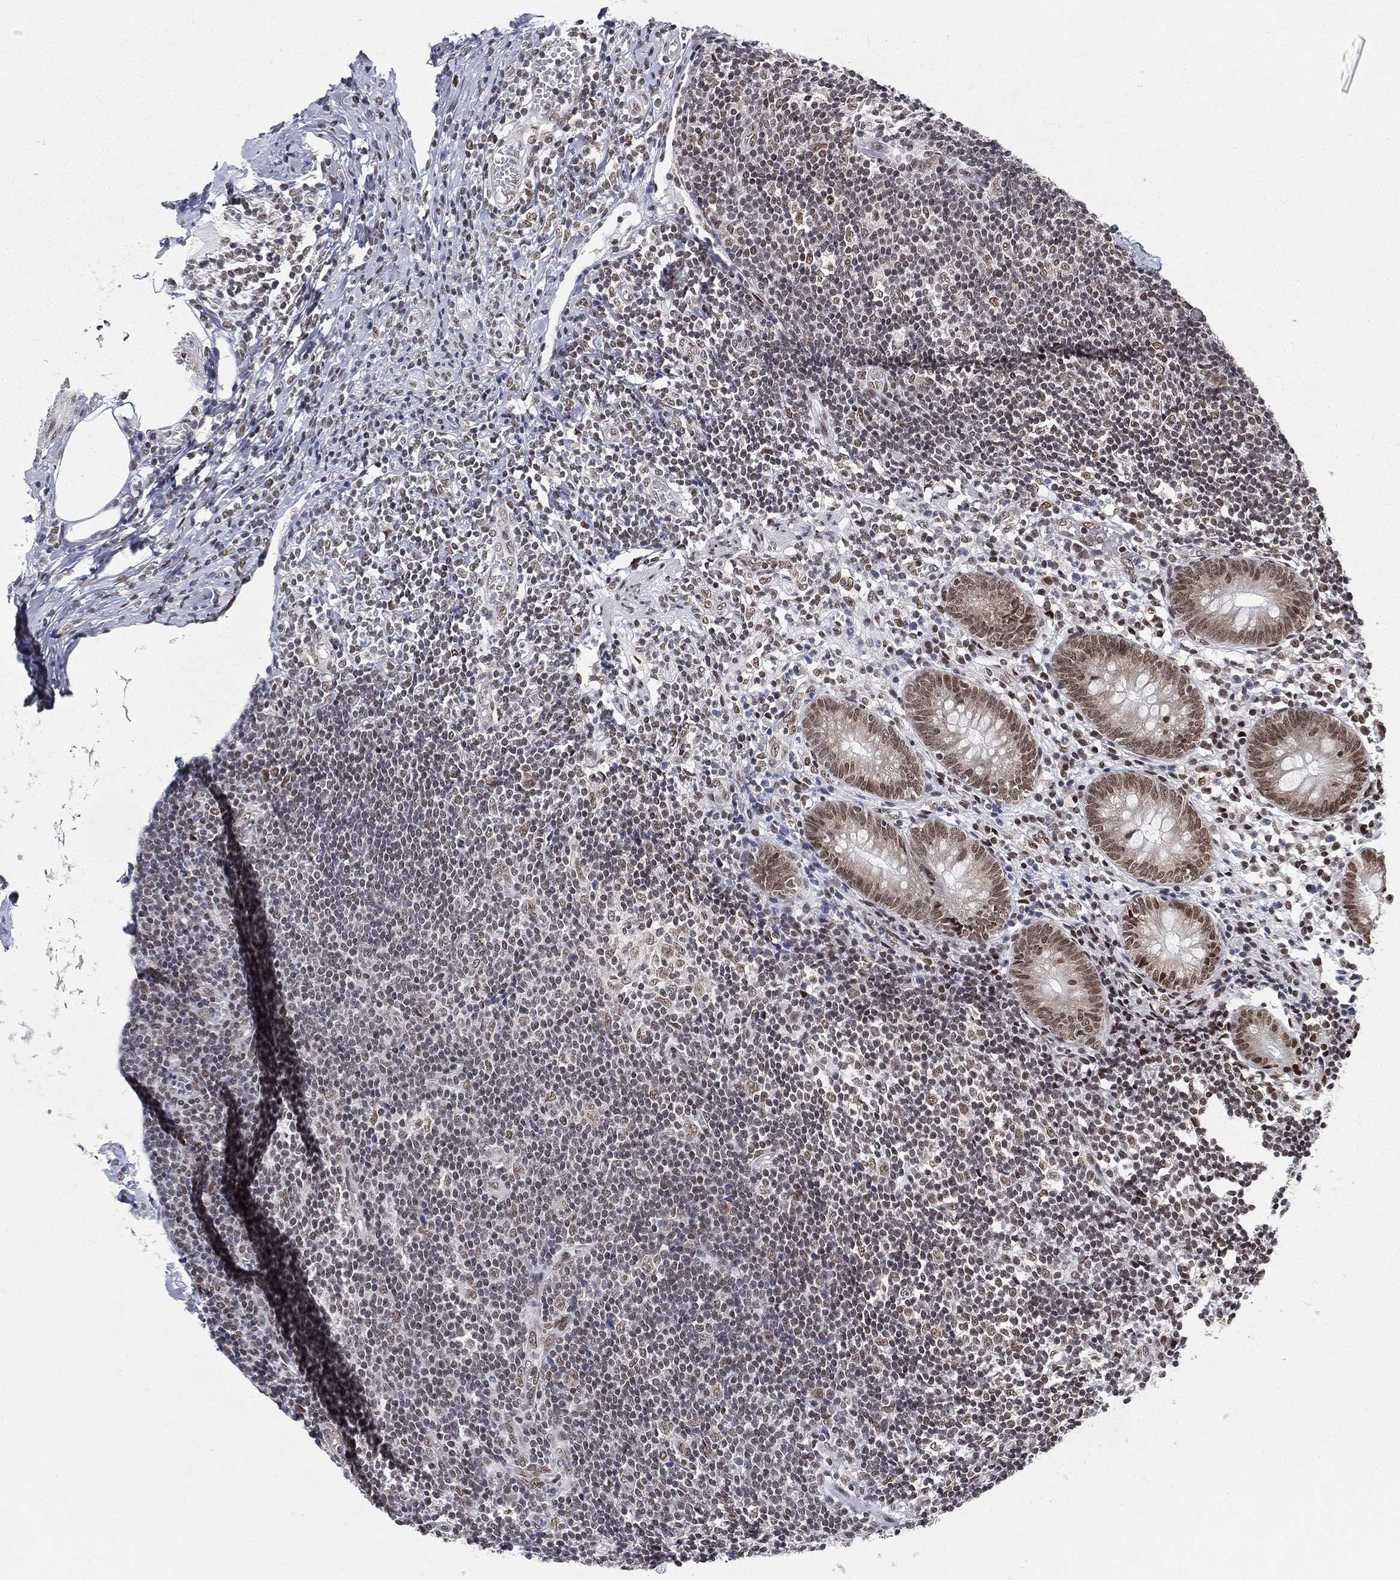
{"staining": {"intensity": "moderate", "quantity": ">75%", "location": "nuclear"}, "tissue": "appendix", "cell_type": "Glandular cells", "image_type": "normal", "snomed": [{"axis": "morphology", "description": "Normal tissue, NOS"}, {"axis": "topography", "description": "Appendix"}], "caption": "IHC of normal human appendix demonstrates medium levels of moderate nuclear positivity in approximately >75% of glandular cells.", "gene": "FUBP3", "patient": {"sex": "female", "age": 40}}